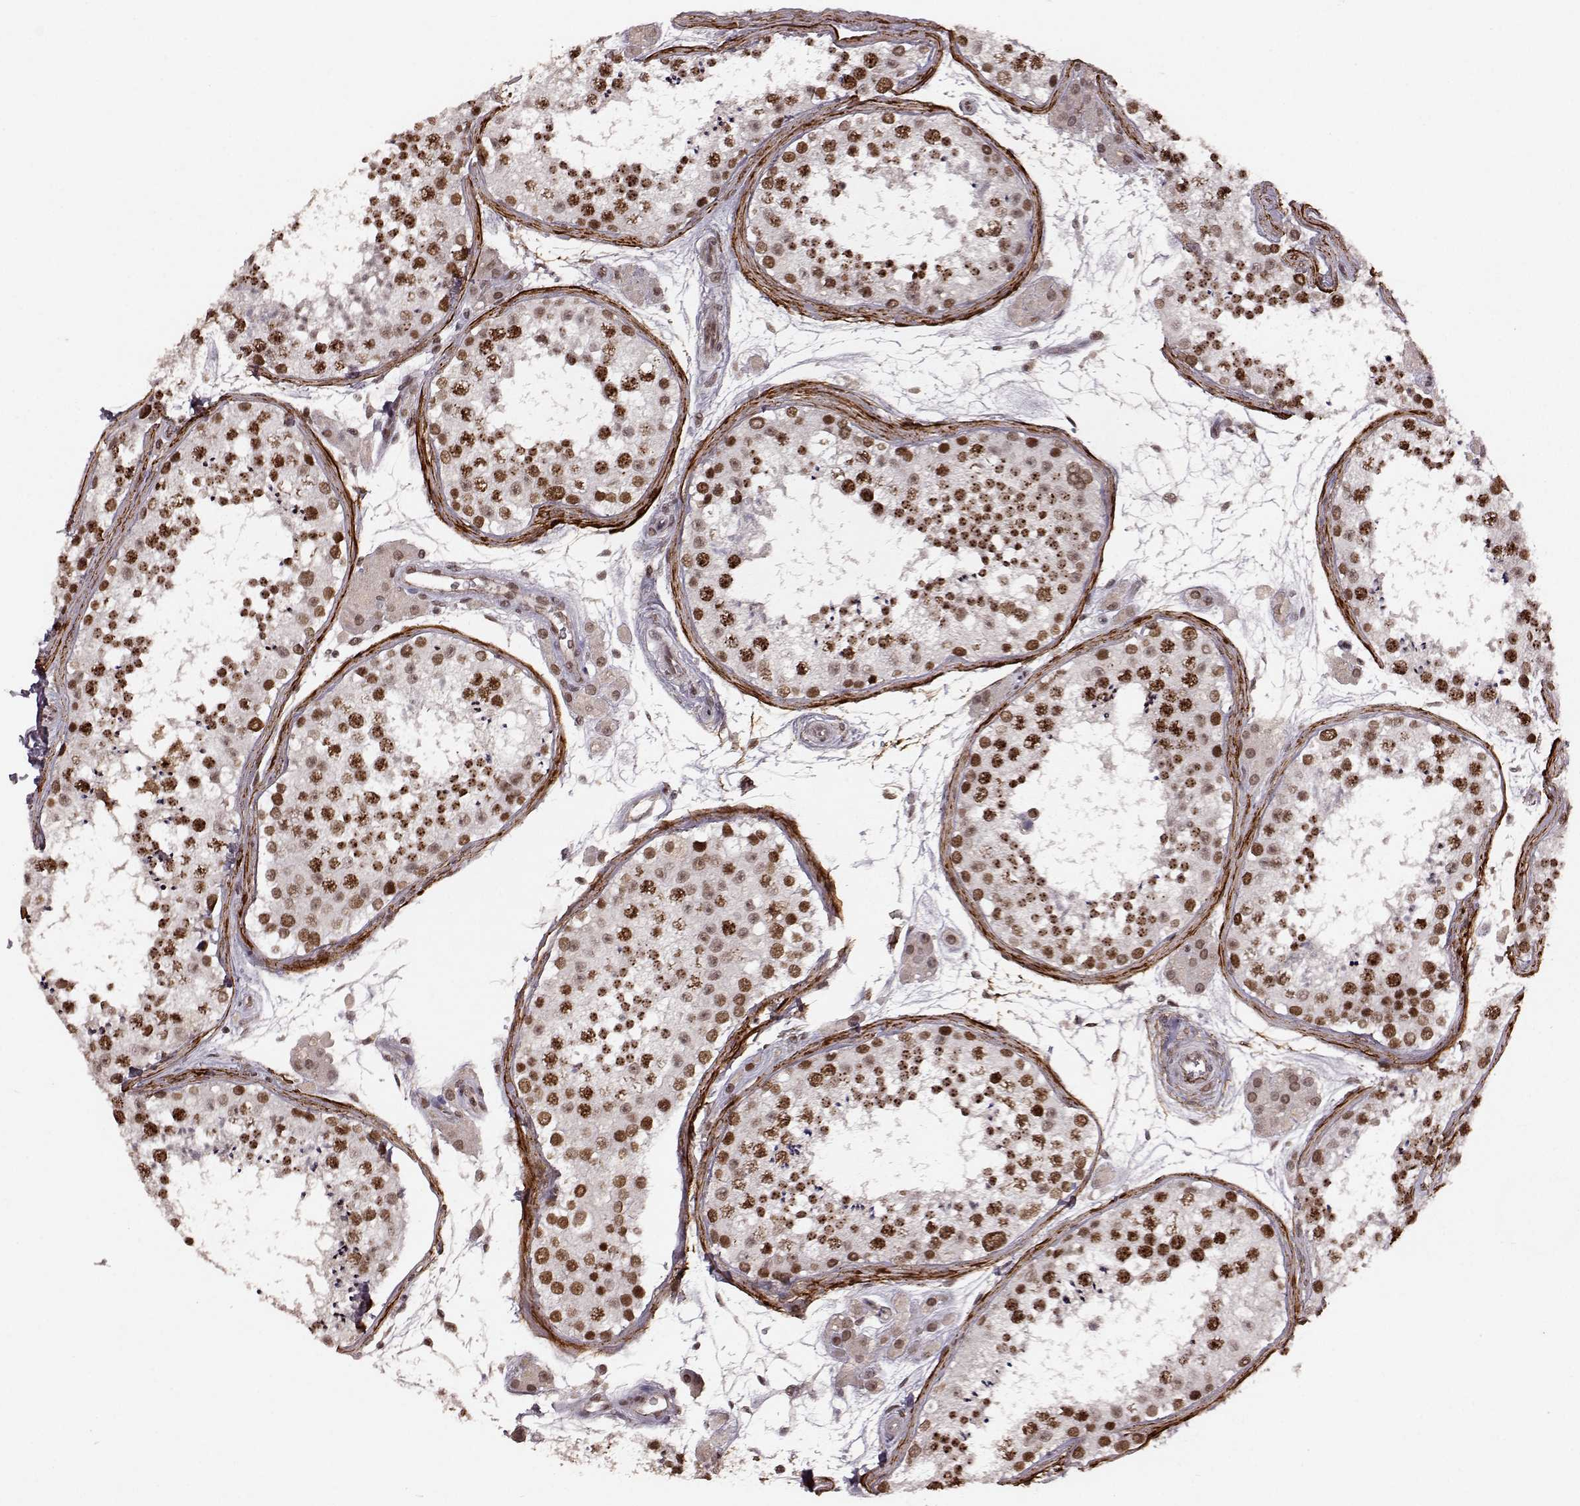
{"staining": {"intensity": "strong", "quantity": ">75%", "location": "nuclear"}, "tissue": "testis", "cell_type": "Cells in seminiferous ducts", "image_type": "normal", "snomed": [{"axis": "morphology", "description": "Normal tissue, NOS"}, {"axis": "topography", "description": "Testis"}], "caption": "Protein expression analysis of unremarkable testis demonstrates strong nuclear positivity in about >75% of cells in seminiferous ducts. (Brightfield microscopy of DAB IHC at high magnification).", "gene": "RRAGD", "patient": {"sex": "male", "age": 41}}